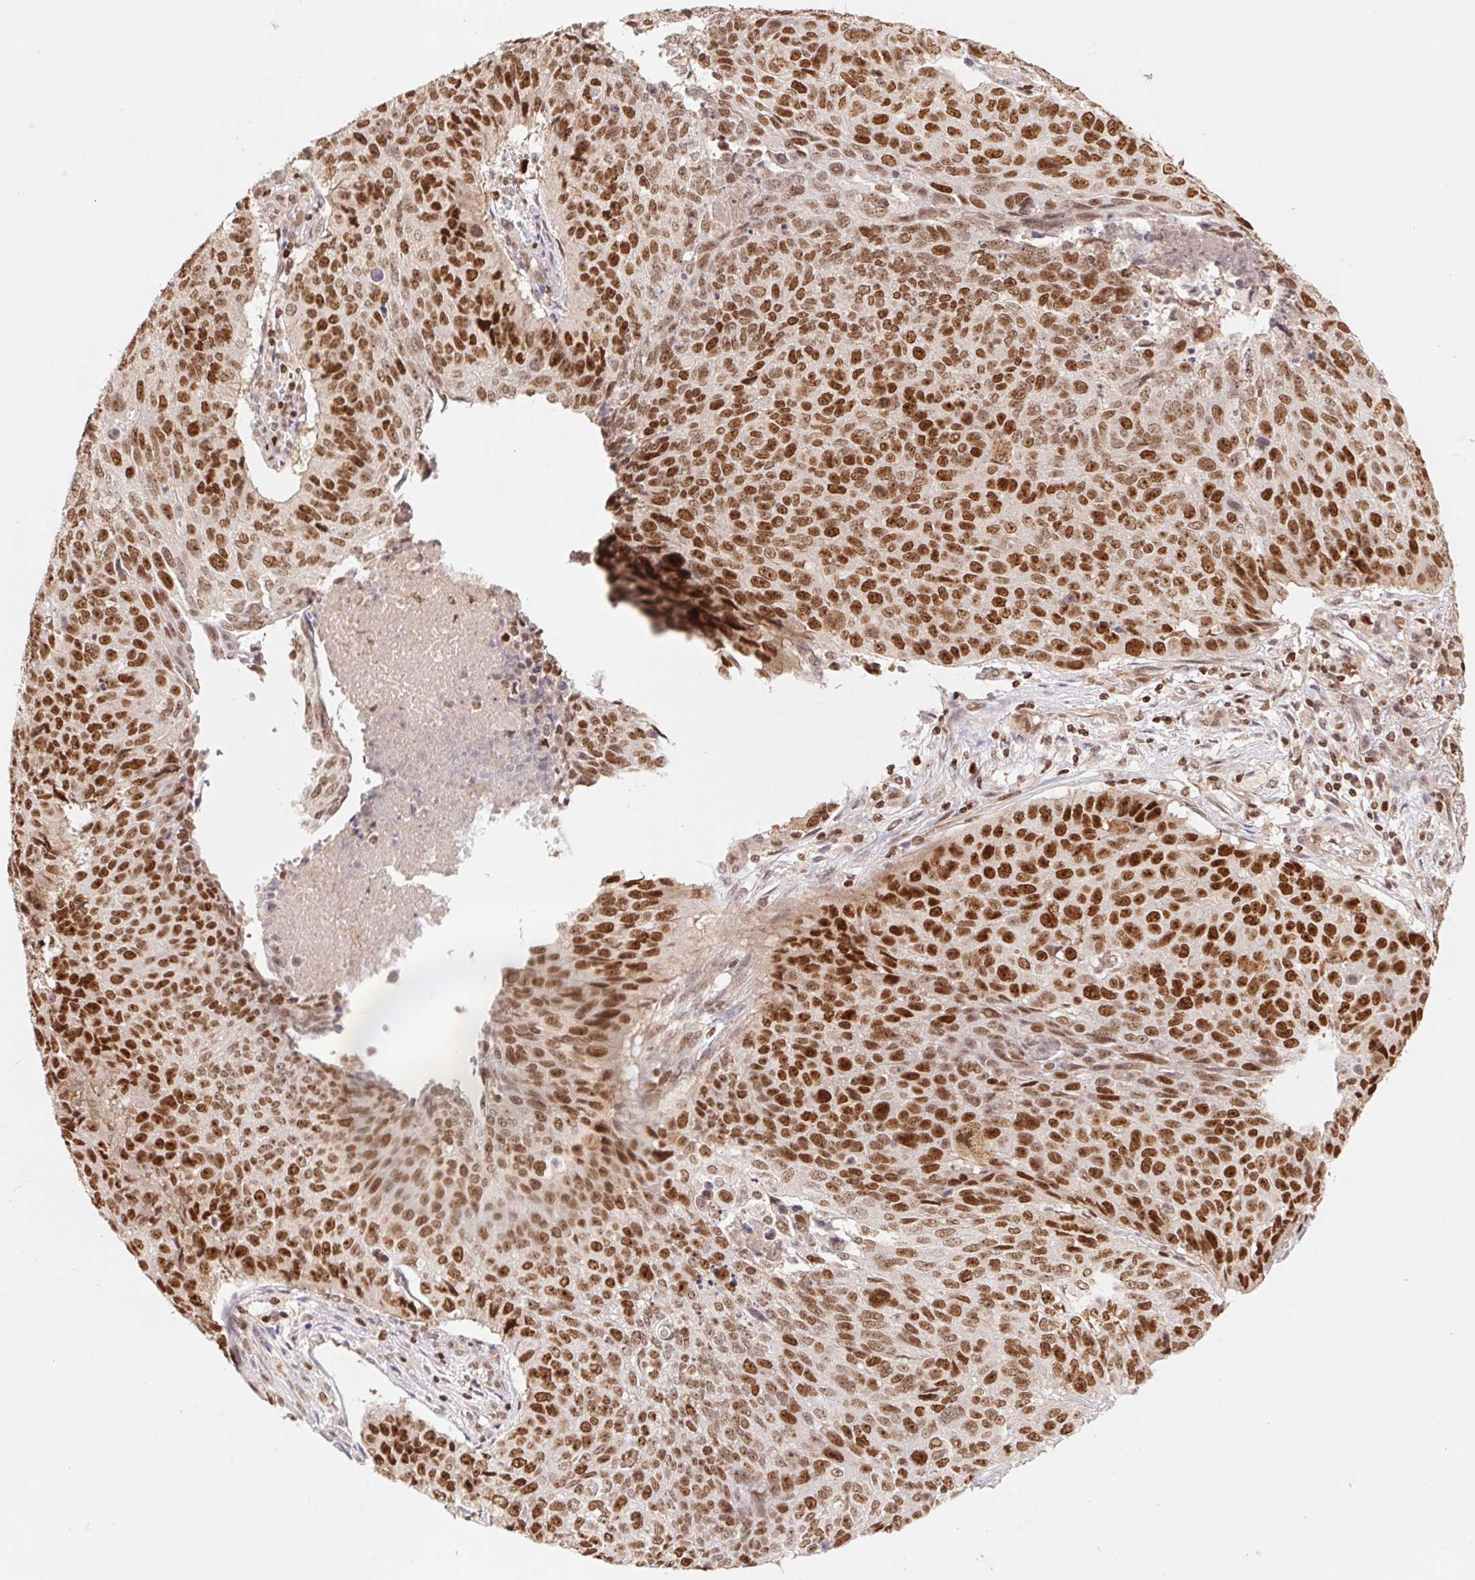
{"staining": {"intensity": "strong", "quantity": ">75%", "location": "nuclear"}, "tissue": "lung cancer", "cell_type": "Tumor cells", "image_type": "cancer", "snomed": [{"axis": "morphology", "description": "Normal tissue, NOS"}, {"axis": "morphology", "description": "Squamous cell carcinoma, NOS"}, {"axis": "topography", "description": "Bronchus"}, {"axis": "topography", "description": "Lung"}], "caption": "Immunohistochemistry (IHC) of squamous cell carcinoma (lung) shows high levels of strong nuclear expression in approximately >75% of tumor cells.", "gene": "POLD3", "patient": {"sex": "male", "age": 64}}